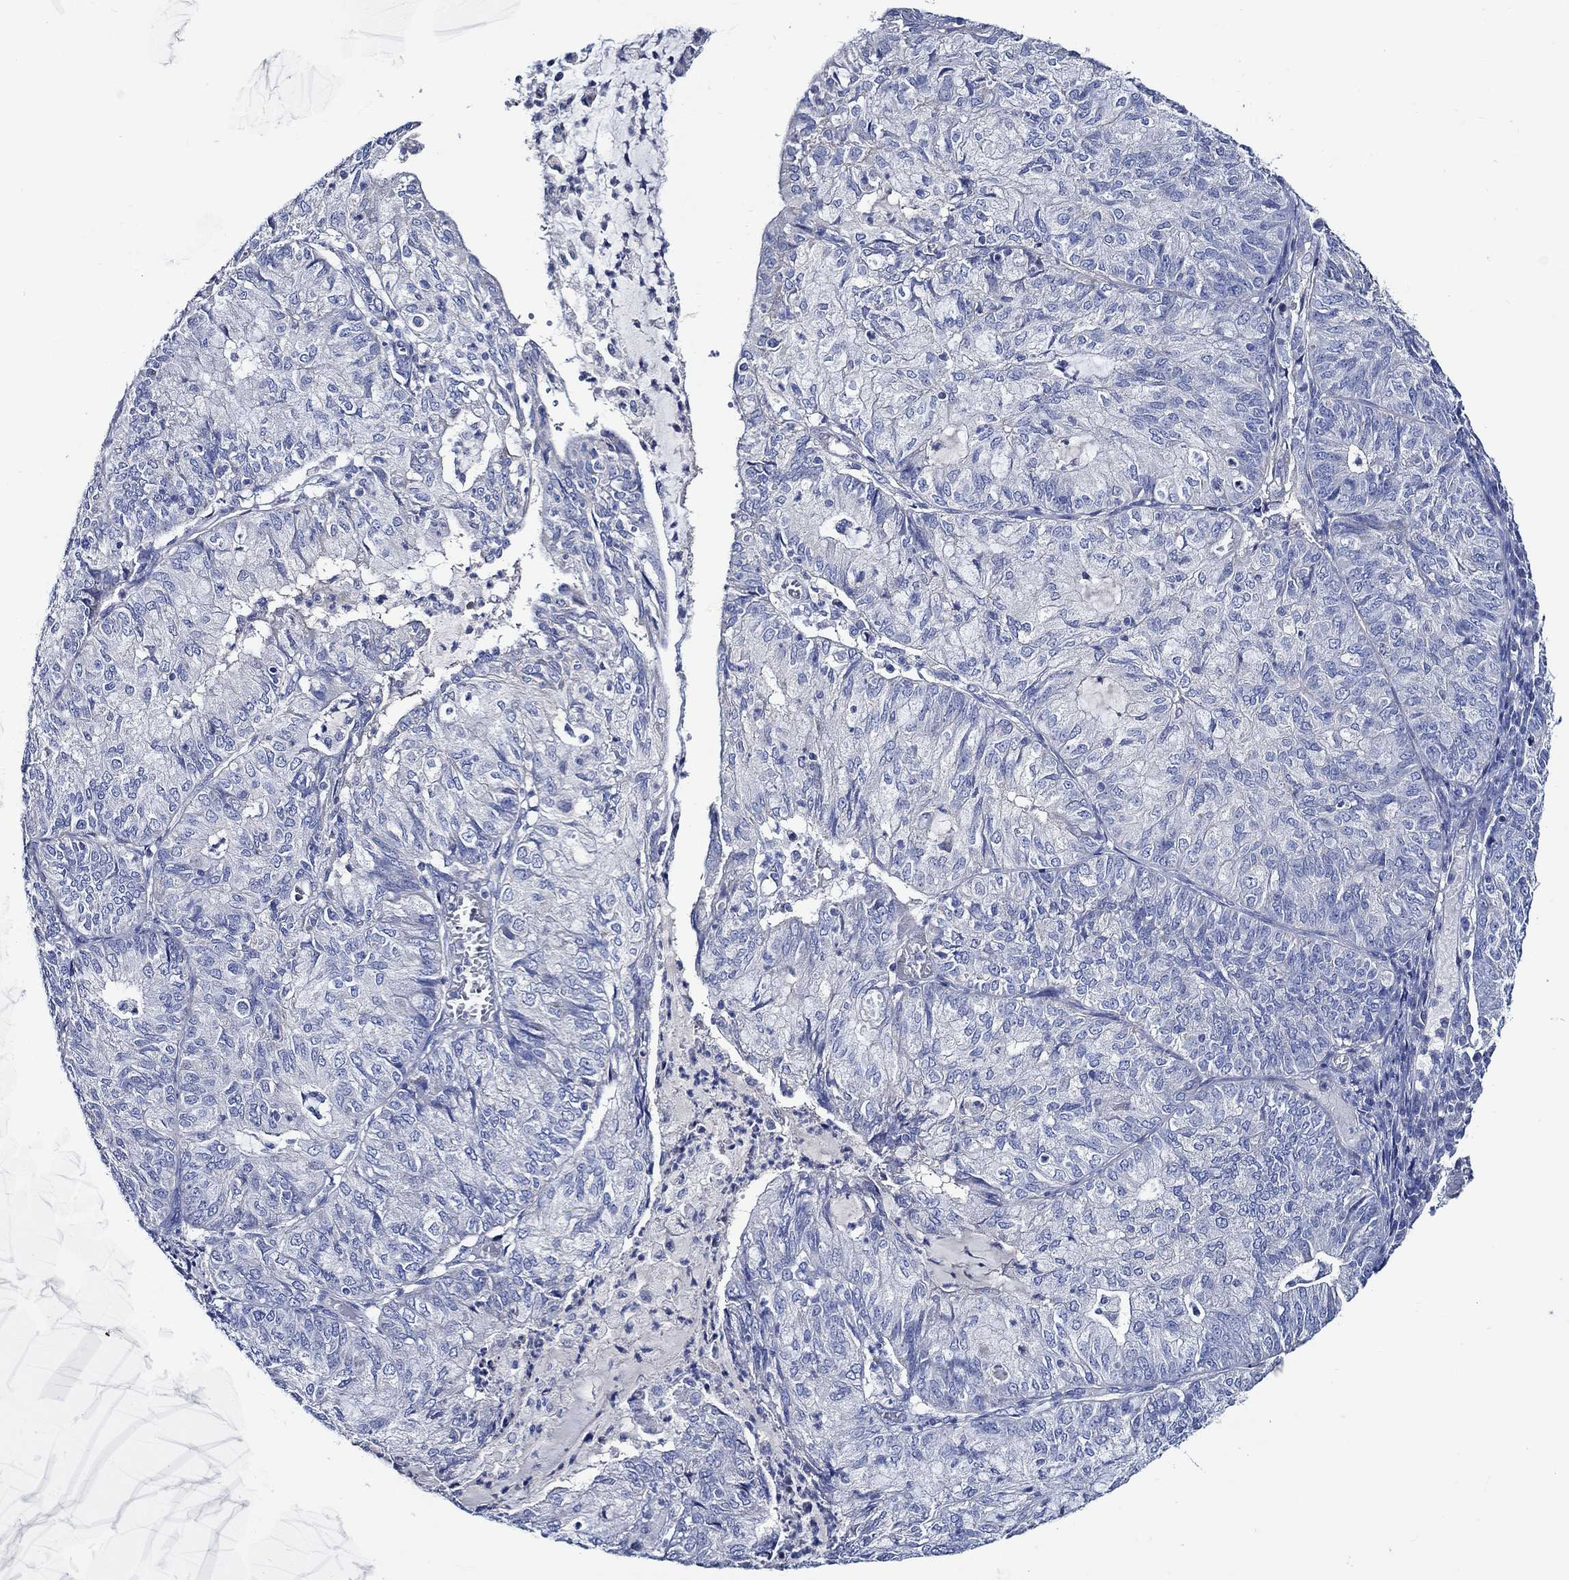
{"staining": {"intensity": "negative", "quantity": "none", "location": "none"}, "tissue": "endometrial cancer", "cell_type": "Tumor cells", "image_type": "cancer", "snomed": [{"axis": "morphology", "description": "Adenocarcinoma, NOS"}, {"axis": "topography", "description": "Endometrium"}], "caption": "DAB immunohistochemical staining of human endometrial cancer (adenocarcinoma) shows no significant positivity in tumor cells.", "gene": "SKOR1", "patient": {"sex": "female", "age": 82}}